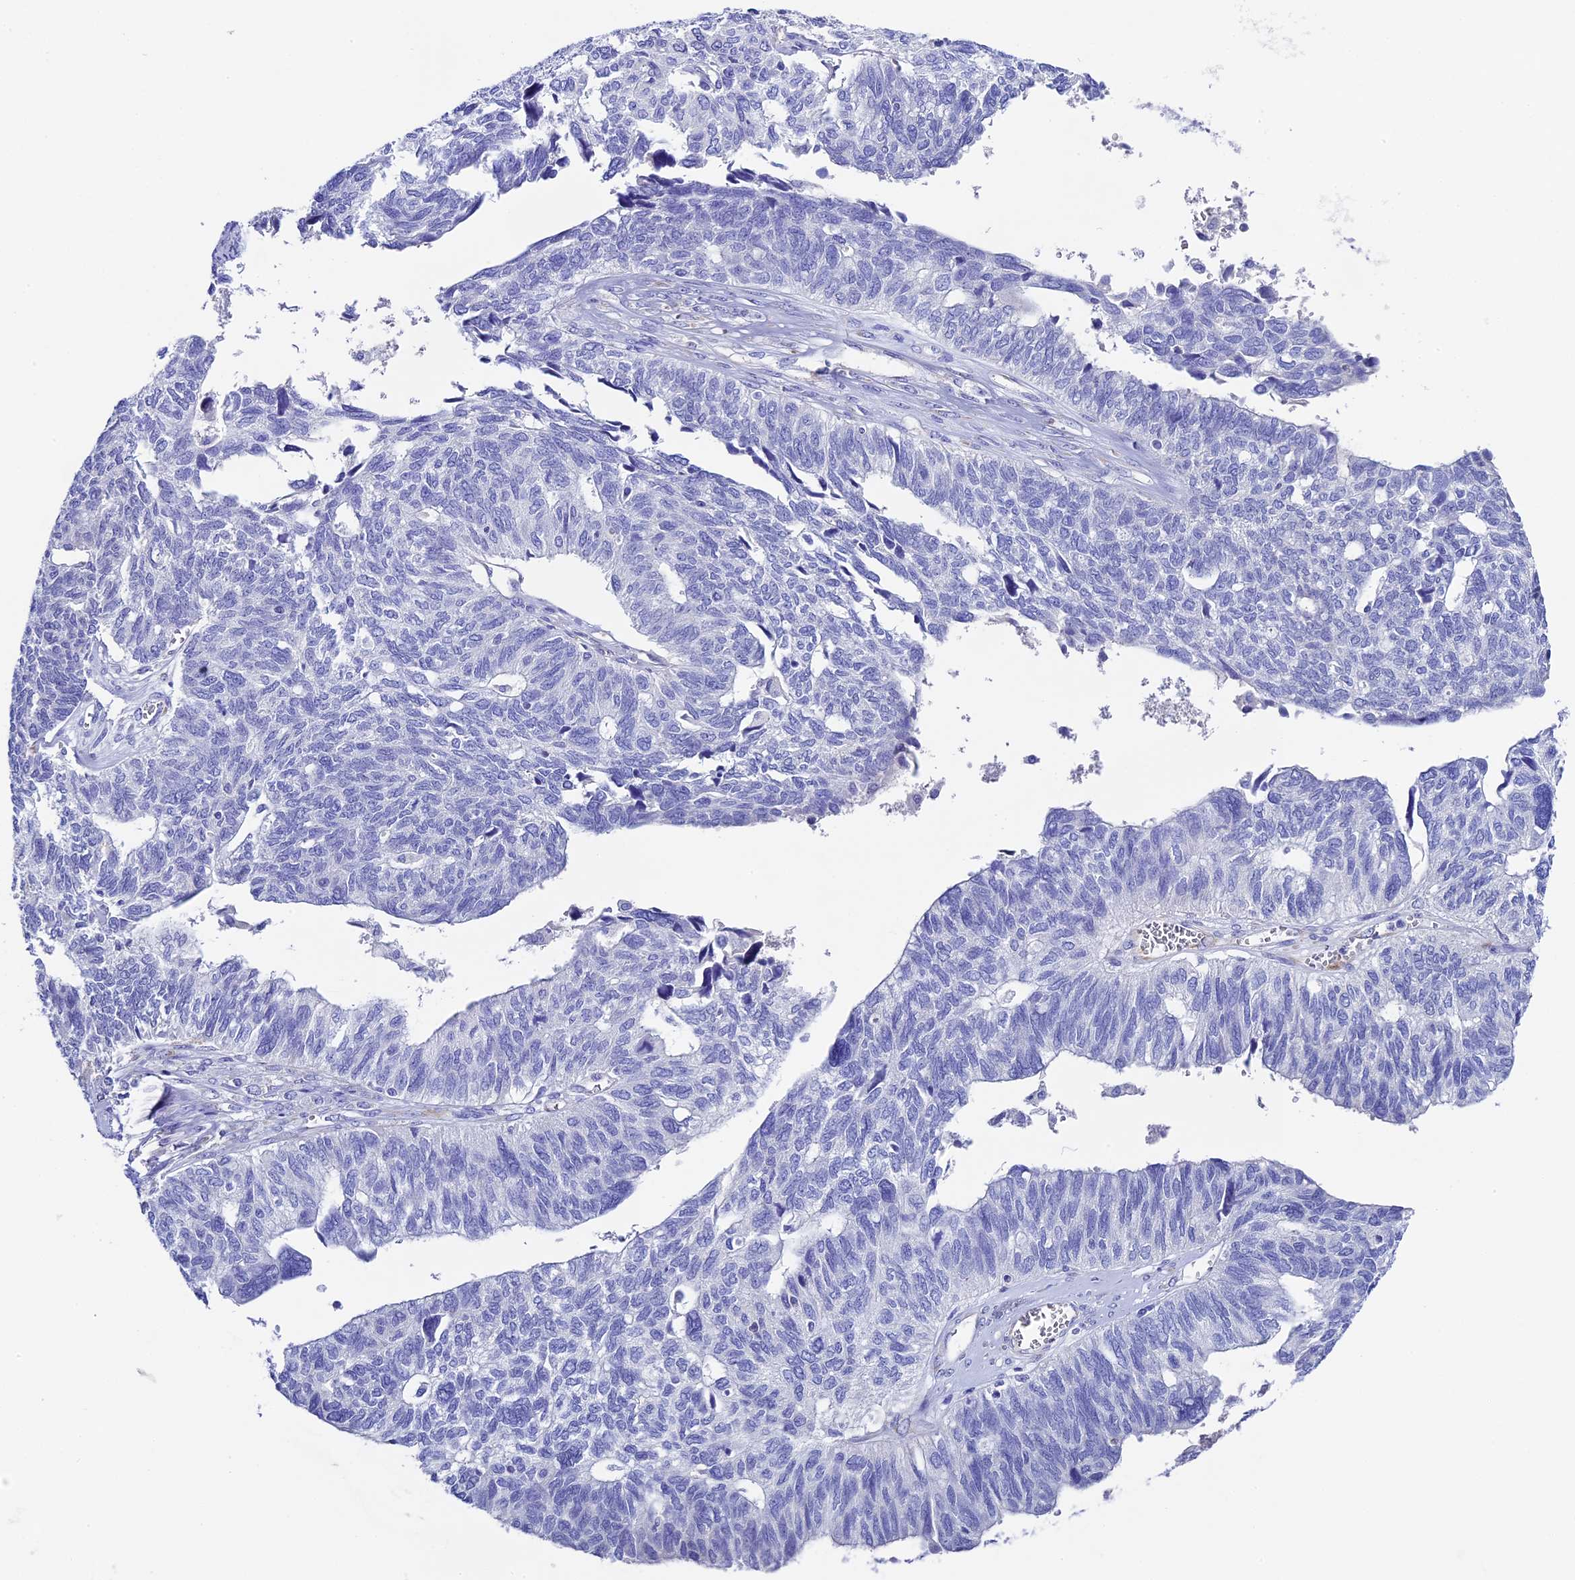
{"staining": {"intensity": "negative", "quantity": "none", "location": "none"}, "tissue": "ovarian cancer", "cell_type": "Tumor cells", "image_type": "cancer", "snomed": [{"axis": "morphology", "description": "Cystadenocarcinoma, serous, NOS"}, {"axis": "topography", "description": "Ovary"}], "caption": "This histopathology image is of serous cystadenocarcinoma (ovarian) stained with IHC to label a protein in brown with the nuclei are counter-stained blue. There is no expression in tumor cells. (DAB immunohistochemistry, high magnification).", "gene": "FKBP11", "patient": {"sex": "female", "age": 79}}